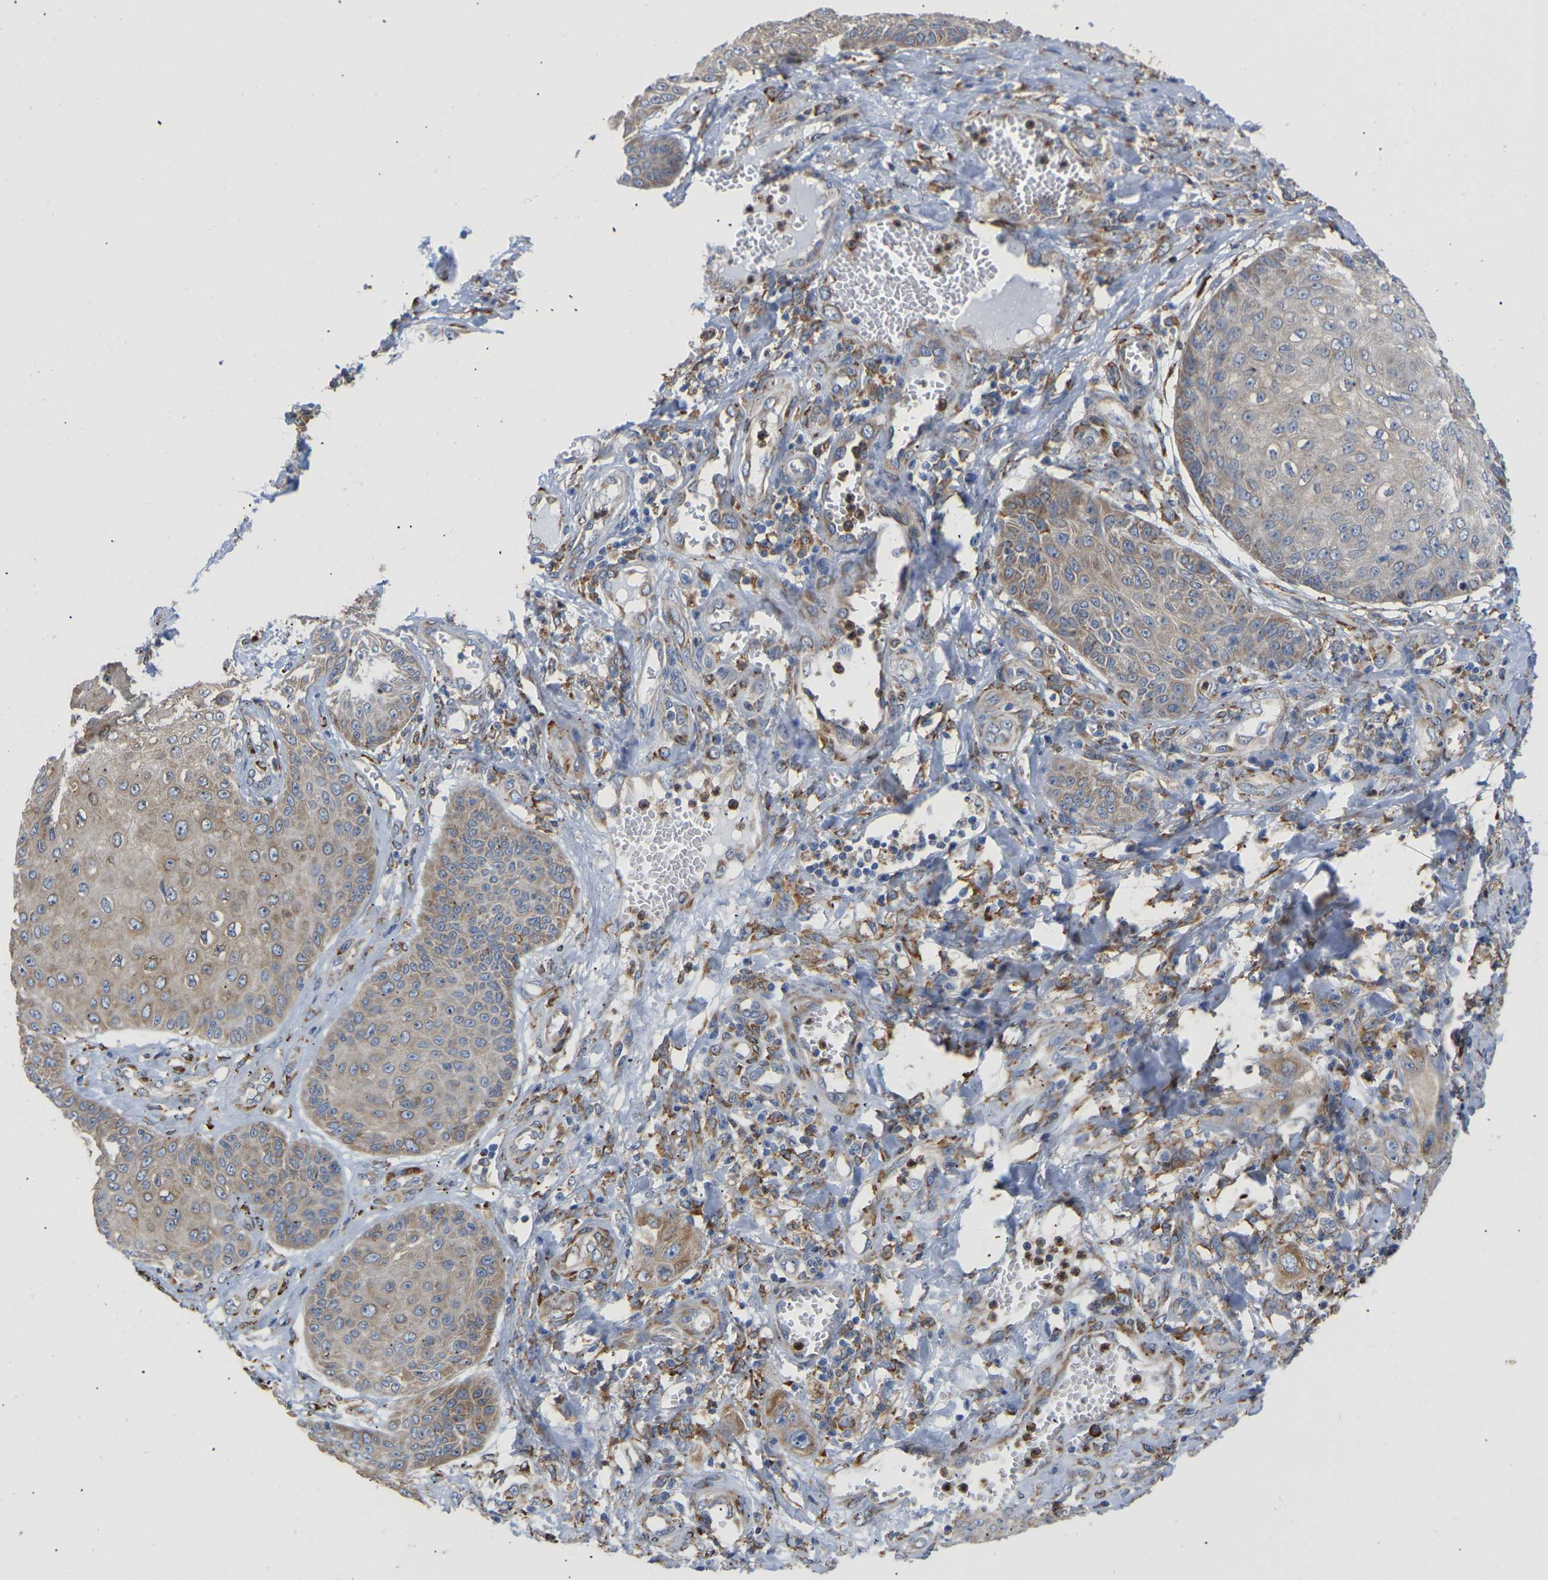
{"staining": {"intensity": "weak", "quantity": ">75%", "location": "cytoplasmic/membranous"}, "tissue": "skin cancer", "cell_type": "Tumor cells", "image_type": "cancer", "snomed": [{"axis": "morphology", "description": "Squamous cell carcinoma, NOS"}, {"axis": "topography", "description": "Skin"}], "caption": "Weak cytoplasmic/membranous expression is identified in about >75% of tumor cells in skin cancer.", "gene": "P4HB", "patient": {"sex": "male", "age": 74}}